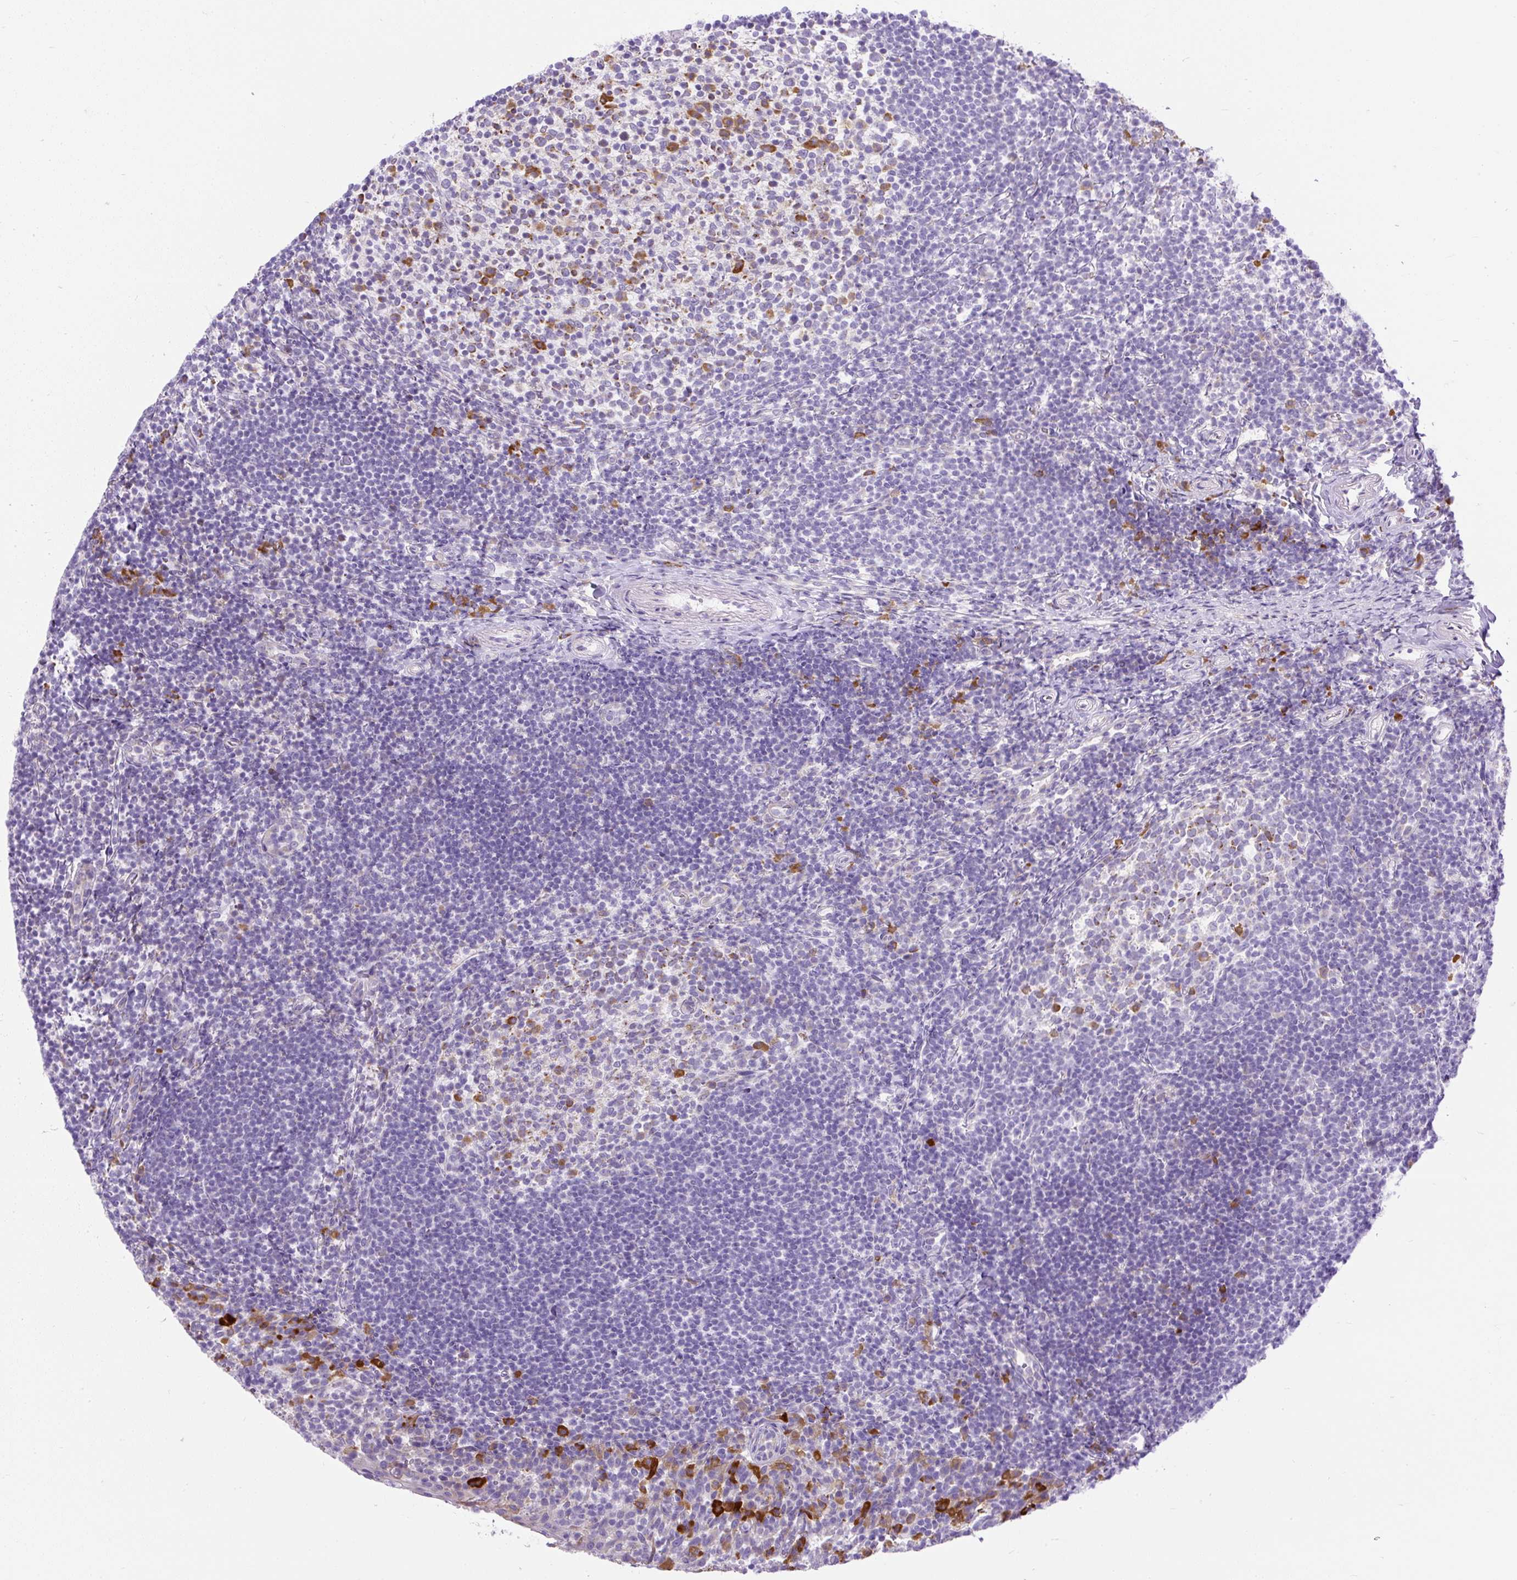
{"staining": {"intensity": "moderate", "quantity": "<25%", "location": "cytoplasmic/membranous"}, "tissue": "tonsil", "cell_type": "Germinal center cells", "image_type": "normal", "snomed": [{"axis": "morphology", "description": "Normal tissue, NOS"}, {"axis": "topography", "description": "Tonsil"}], "caption": "Protein expression analysis of benign tonsil displays moderate cytoplasmic/membranous positivity in about <25% of germinal center cells. (Stains: DAB (3,3'-diaminobenzidine) in brown, nuclei in blue, Microscopy: brightfield microscopy at high magnification).", "gene": "SYBU", "patient": {"sex": "female", "age": 10}}